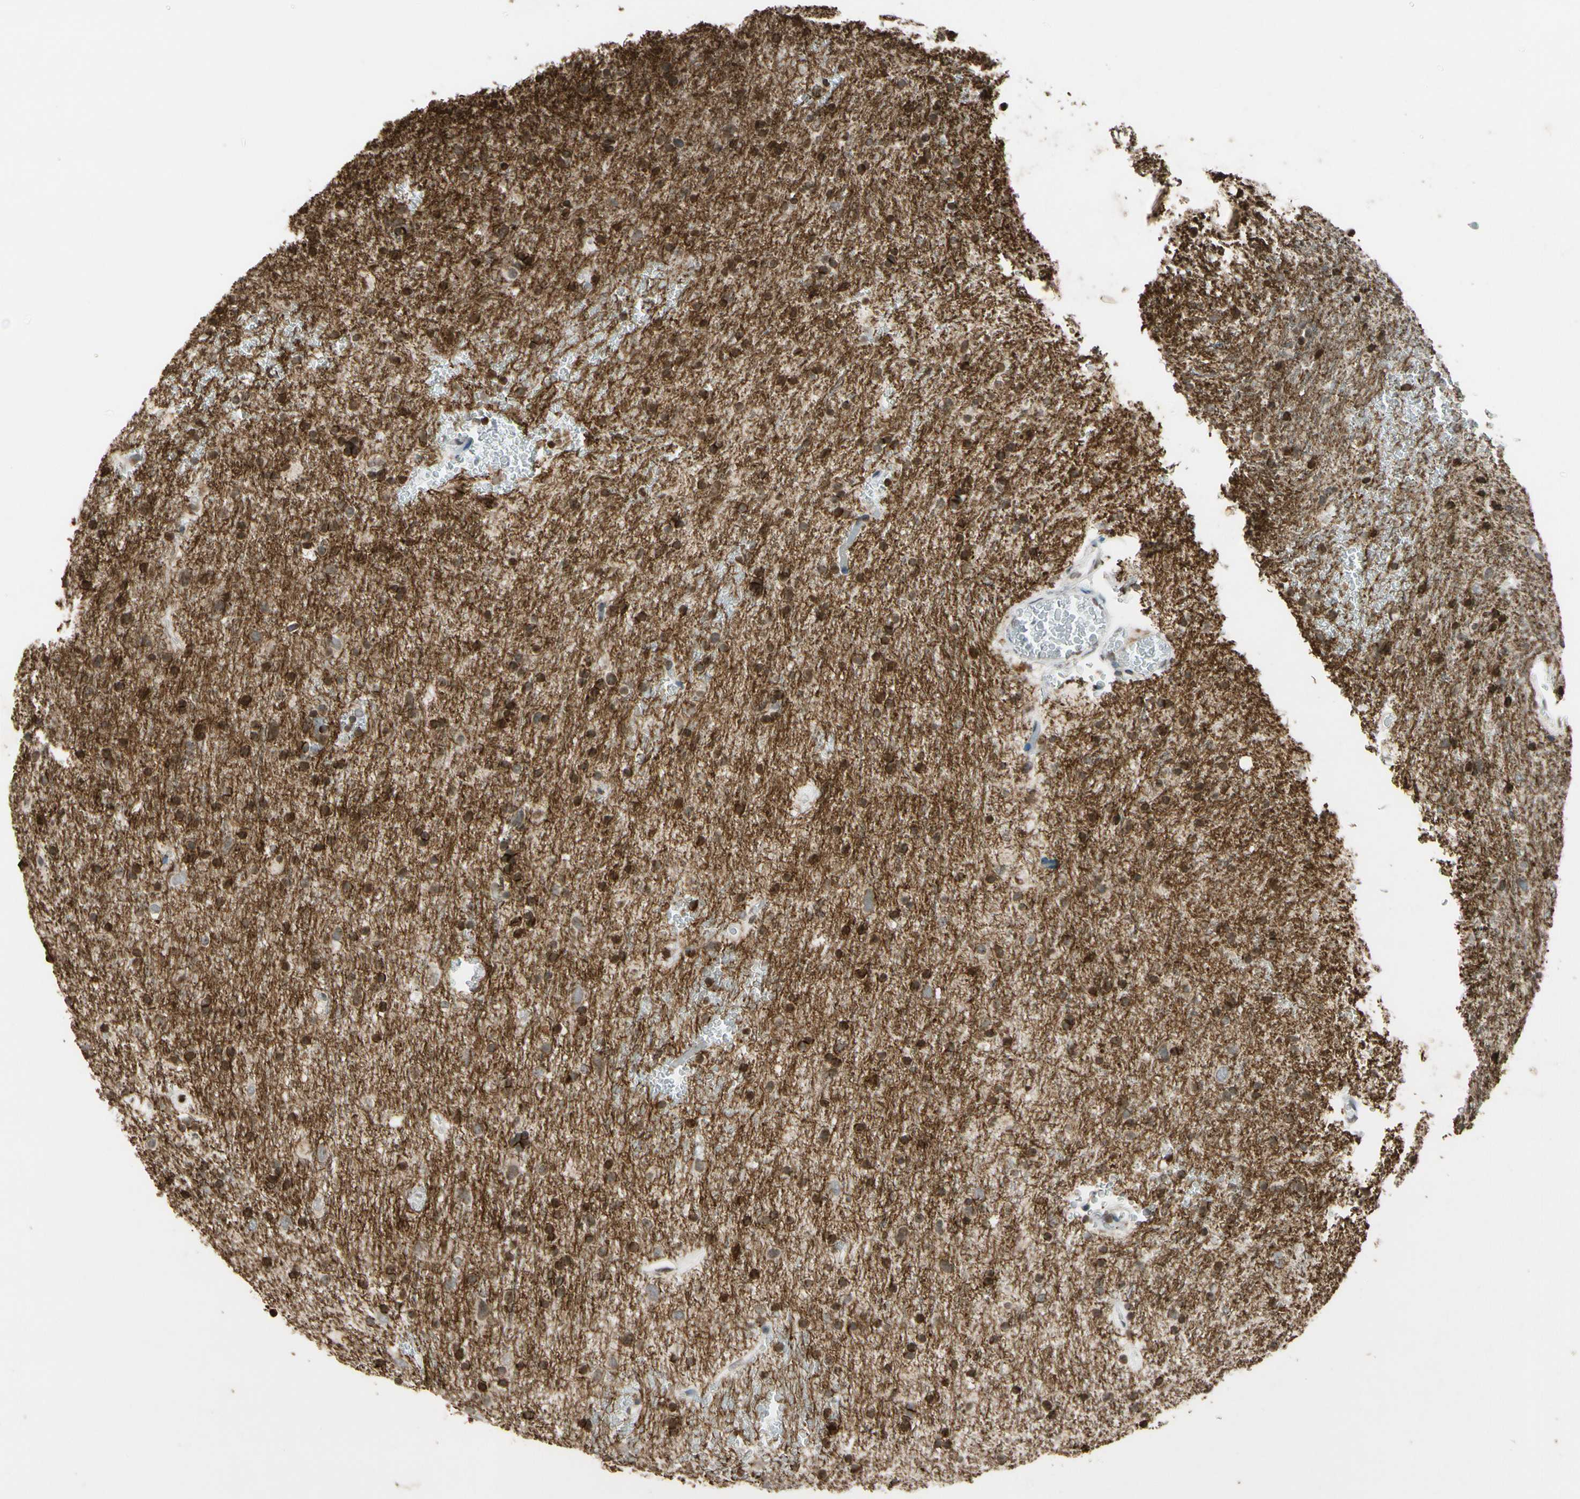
{"staining": {"intensity": "strong", "quantity": ">75%", "location": "cytoplasmic/membranous"}, "tissue": "glioma", "cell_type": "Tumor cells", "image_type": "cancer", "snomed": [{"axis": "morphology", "description": "Glioma, malignant, Low grade"}, {"axis": "topography", "description": "Brain"}], "caption": "There is high levels of strong cytoplasmic/membranous positivity in tumor cells of glioma, as demonstrated by immunohistochemical staining (brown color).", "gene": "CLDN11", "patient": {"sex": "male", "age": 77}}